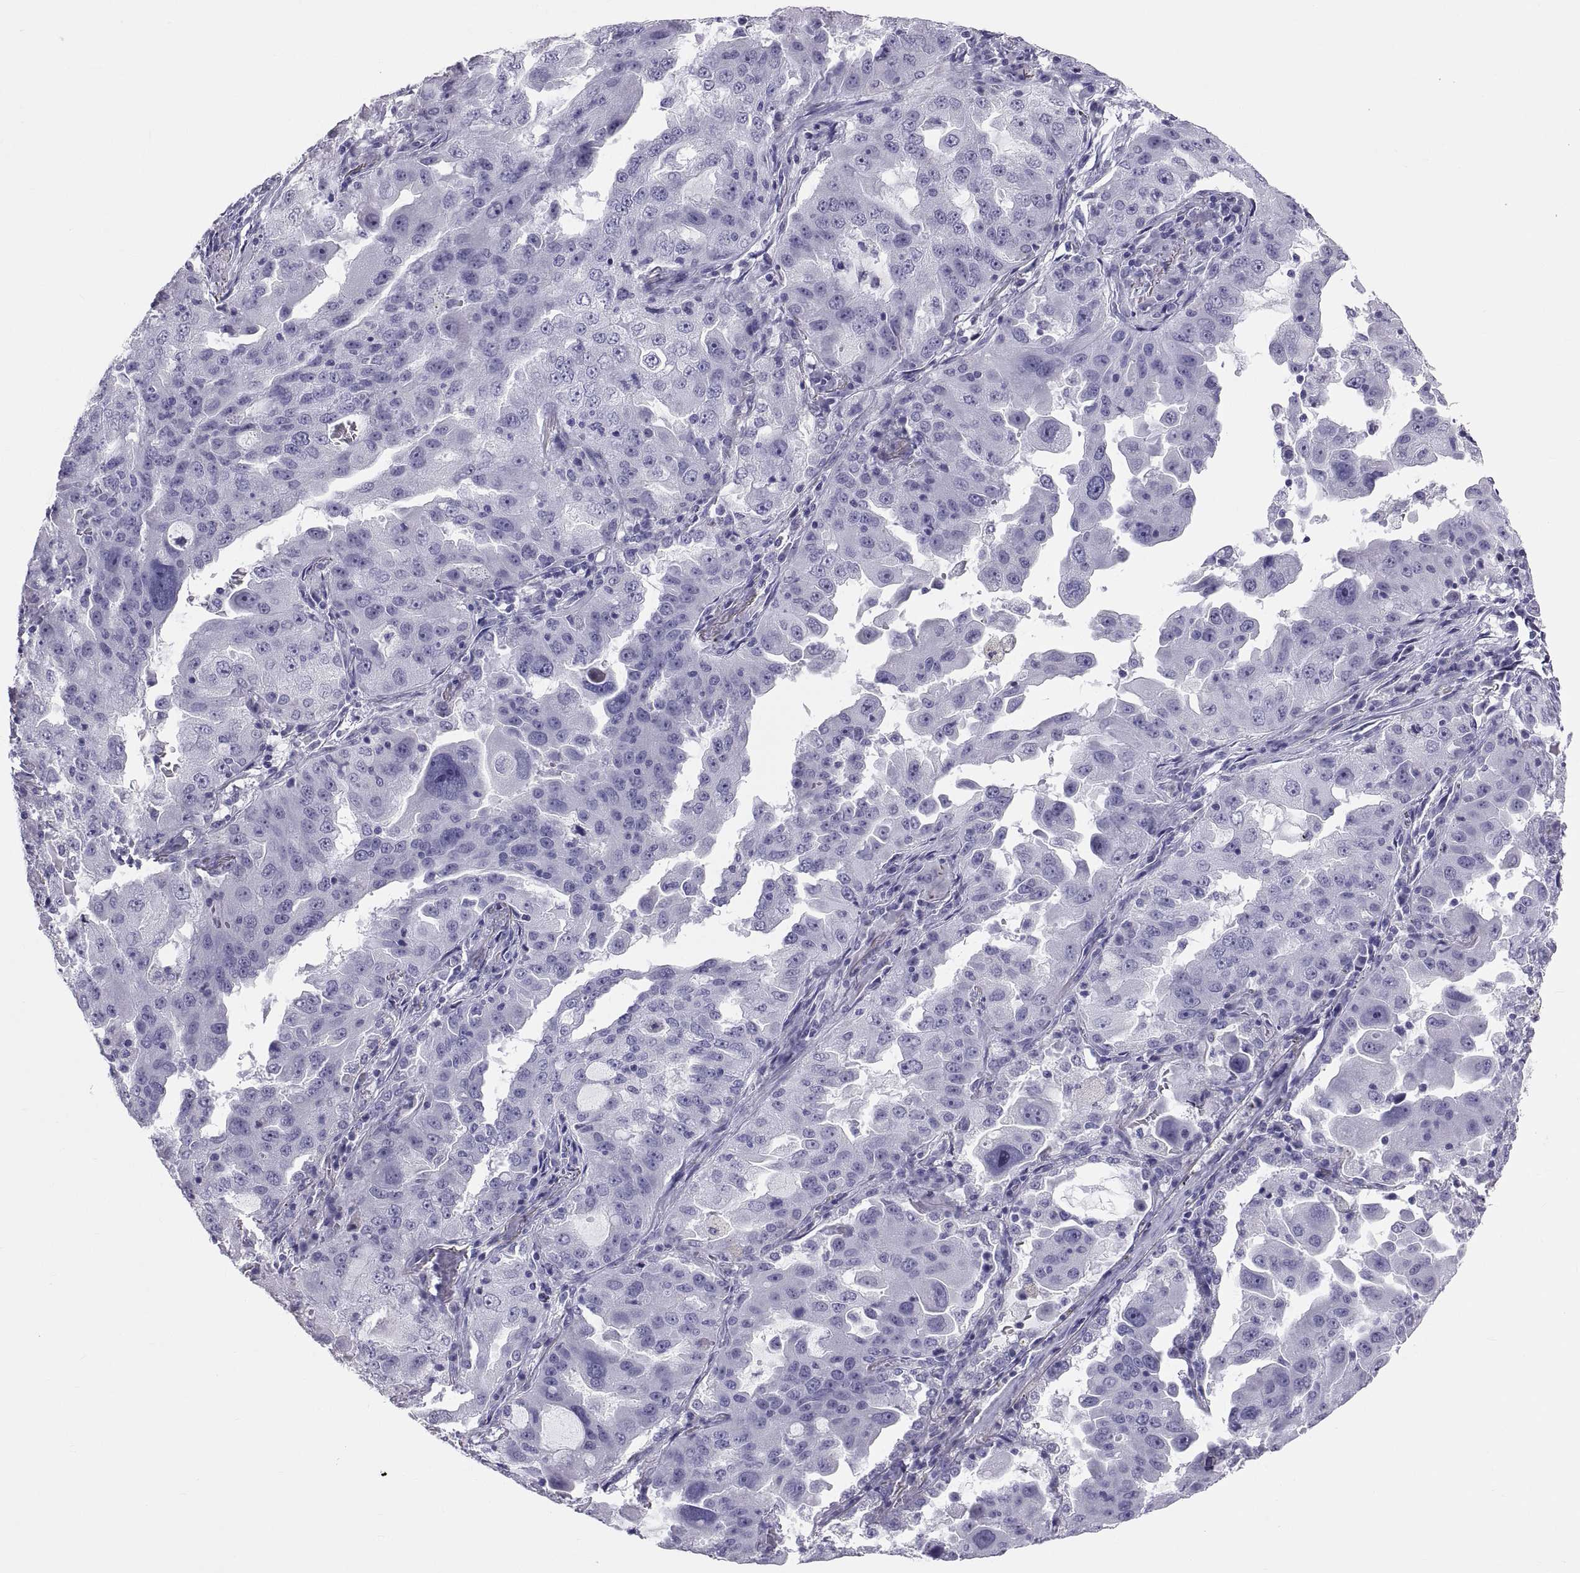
{"staining": {"intensity": "negative", "quantity": "none", "location": "none"}, "tissue": "lung cancer", "cell_type": "Tumor cells", "image_type": "cancer", "snomed": [{"axis": "morphology", "description": "Adenocarcinoma, NOS"}, {"axis": "topography", "description": "Lung"}], "caption": "There is no significant expression in tumor cells of lung cancer (adenocarcinoma).", "gene": "FAM170A", "patient": {"sex": "female", "age": 61}}